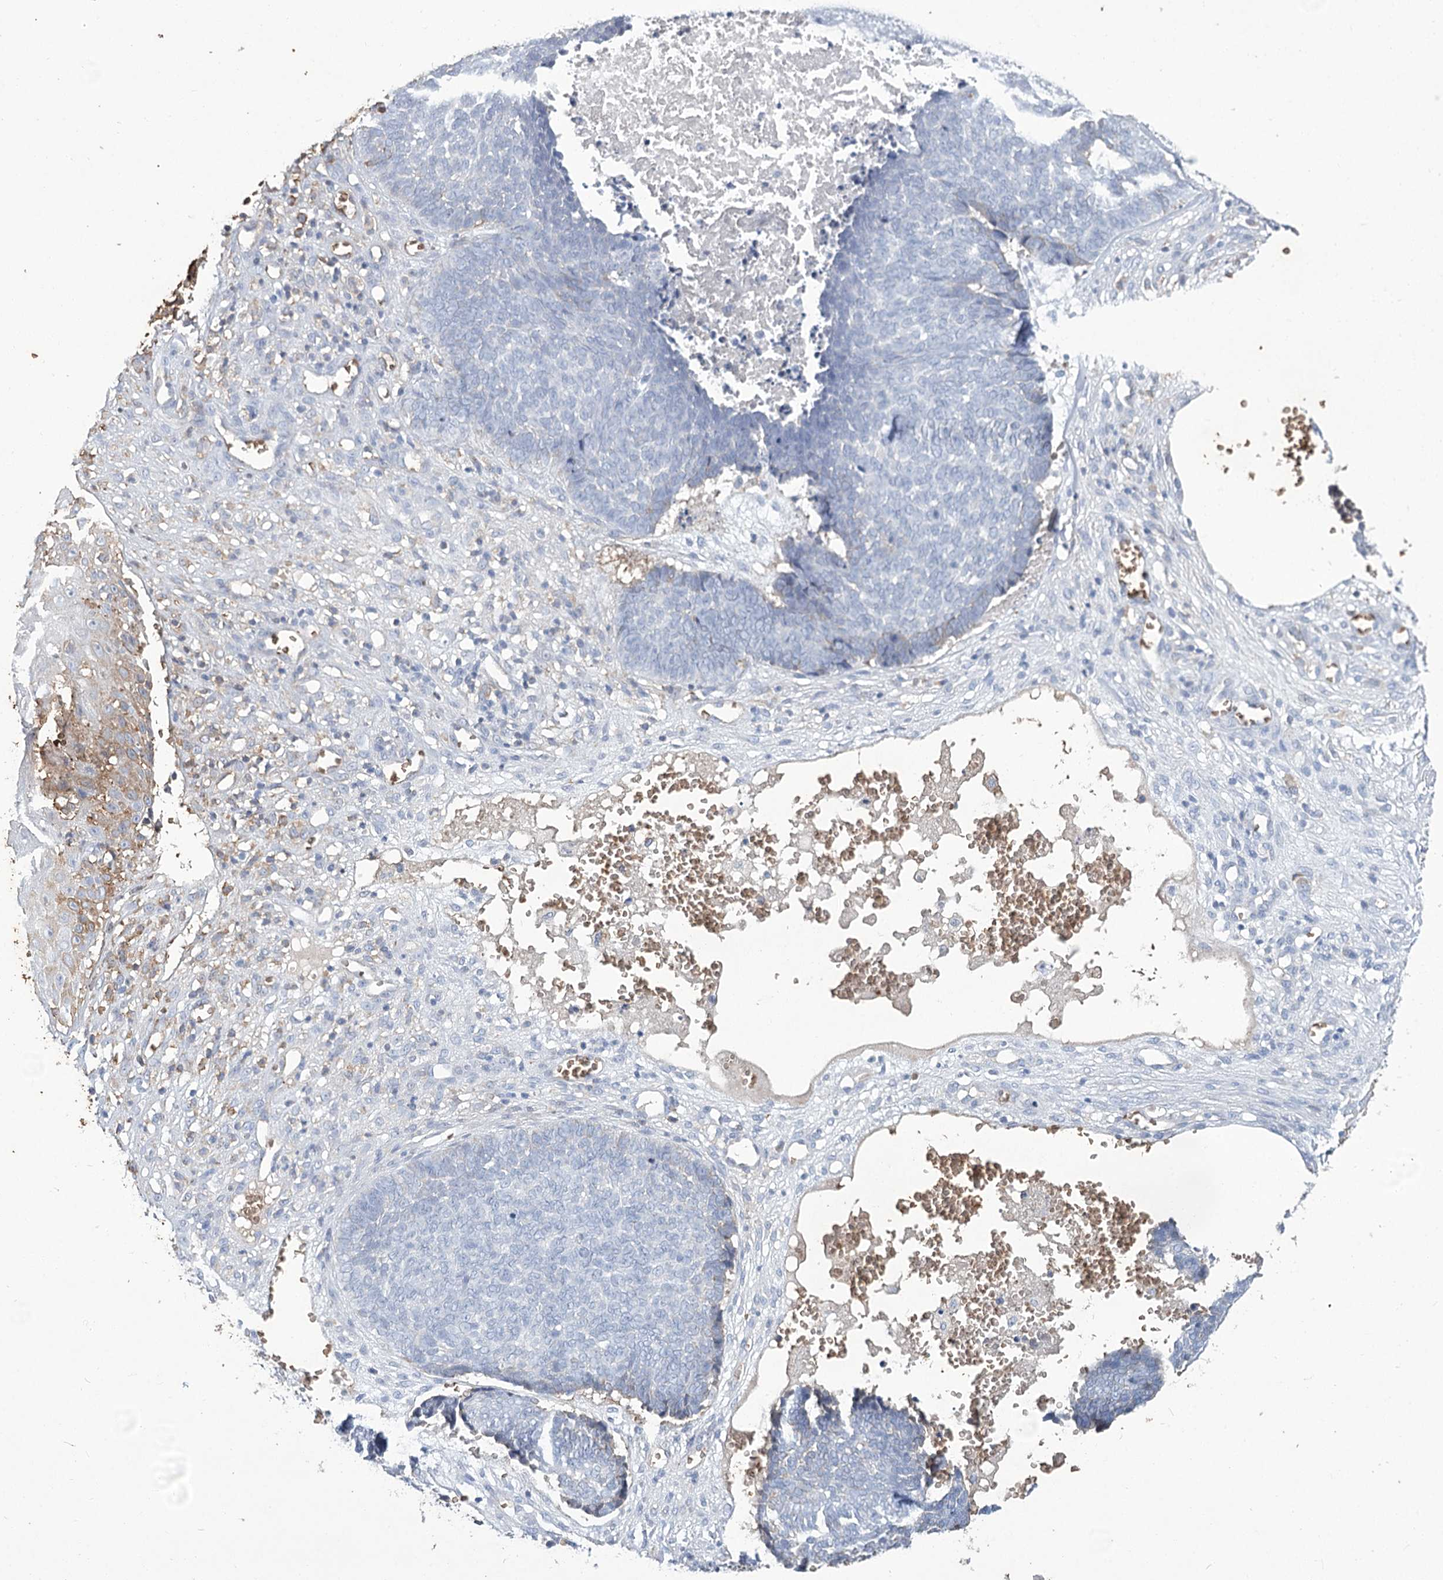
{"staining": {"intensity": "negative", "quantity": "none", "location": "none"}, "tissue": "skin cancer", "cell_type": "Tumor cells", "image_type": "cancer", "snomed": [{"axis": "morphology", "description": "Basal cell carcinoma"}, {"axis": "topography", "description": "Skin"}], "caption": "DAB (3,3'-diaminobenzidine) immunohistochemical staining of human skin cancer (basal cell carcinoma) exhibits no significant positivity in tumor cells.", "gene": "HBA1", "patient": {"sex": "male", "age": 84}}